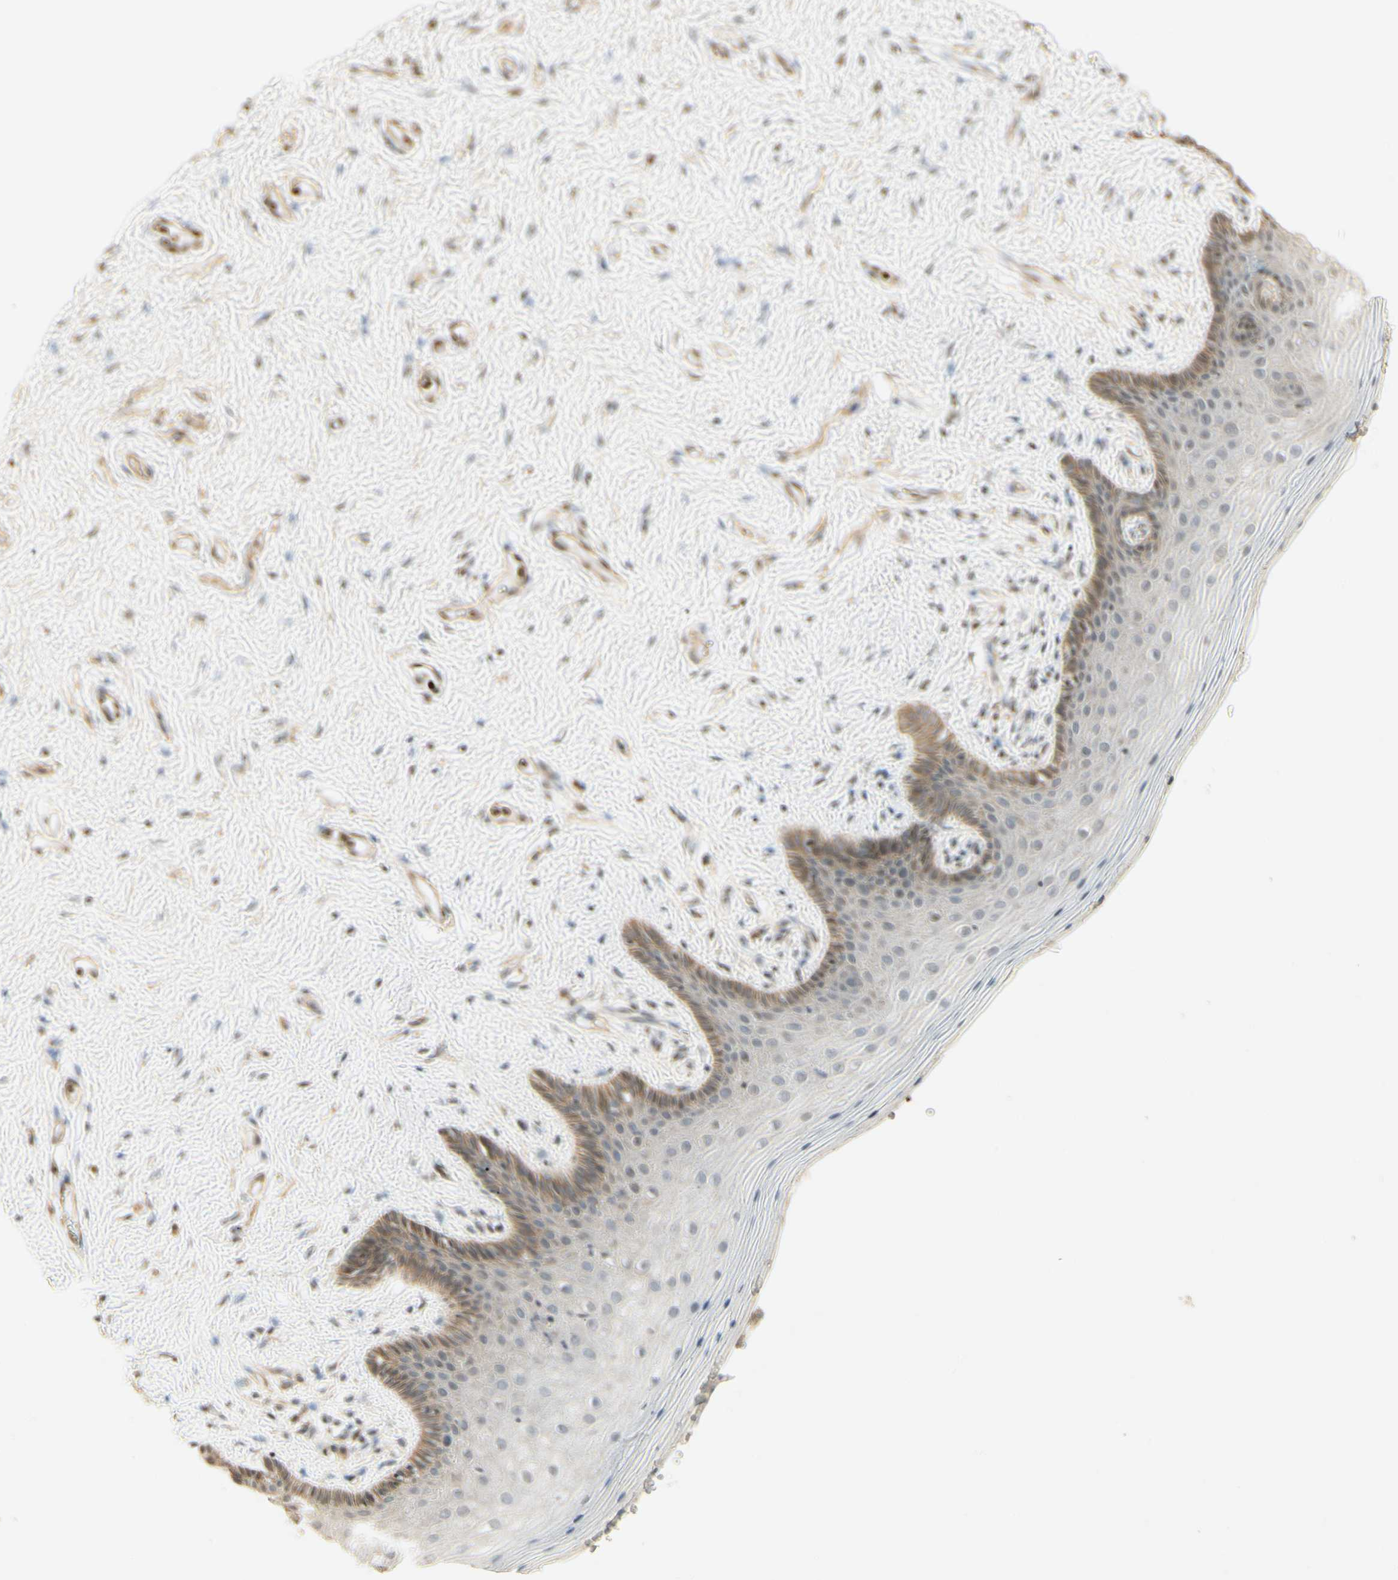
{"staining": {"intensity": "moderate", "quantity": "<25%", "location": "cytoplasmic/membranous"}, "tissue": "vagina", "cell_type": "Squamous epithelial cells", "image_type": "normal", "snomed": [{"axis": "morphology", "description": "Normal tissue, NOS"}, {"axis": "topography", "description": "Vagina"}], "caption": "Protein expression analysis of unremarkable human vagina reveals moderate cytoplasmic/membranous expression in approximately <25% of squamous epithelial cells.", "gene": "RNF180", "patient": {"sex": "female", "age": 44}}